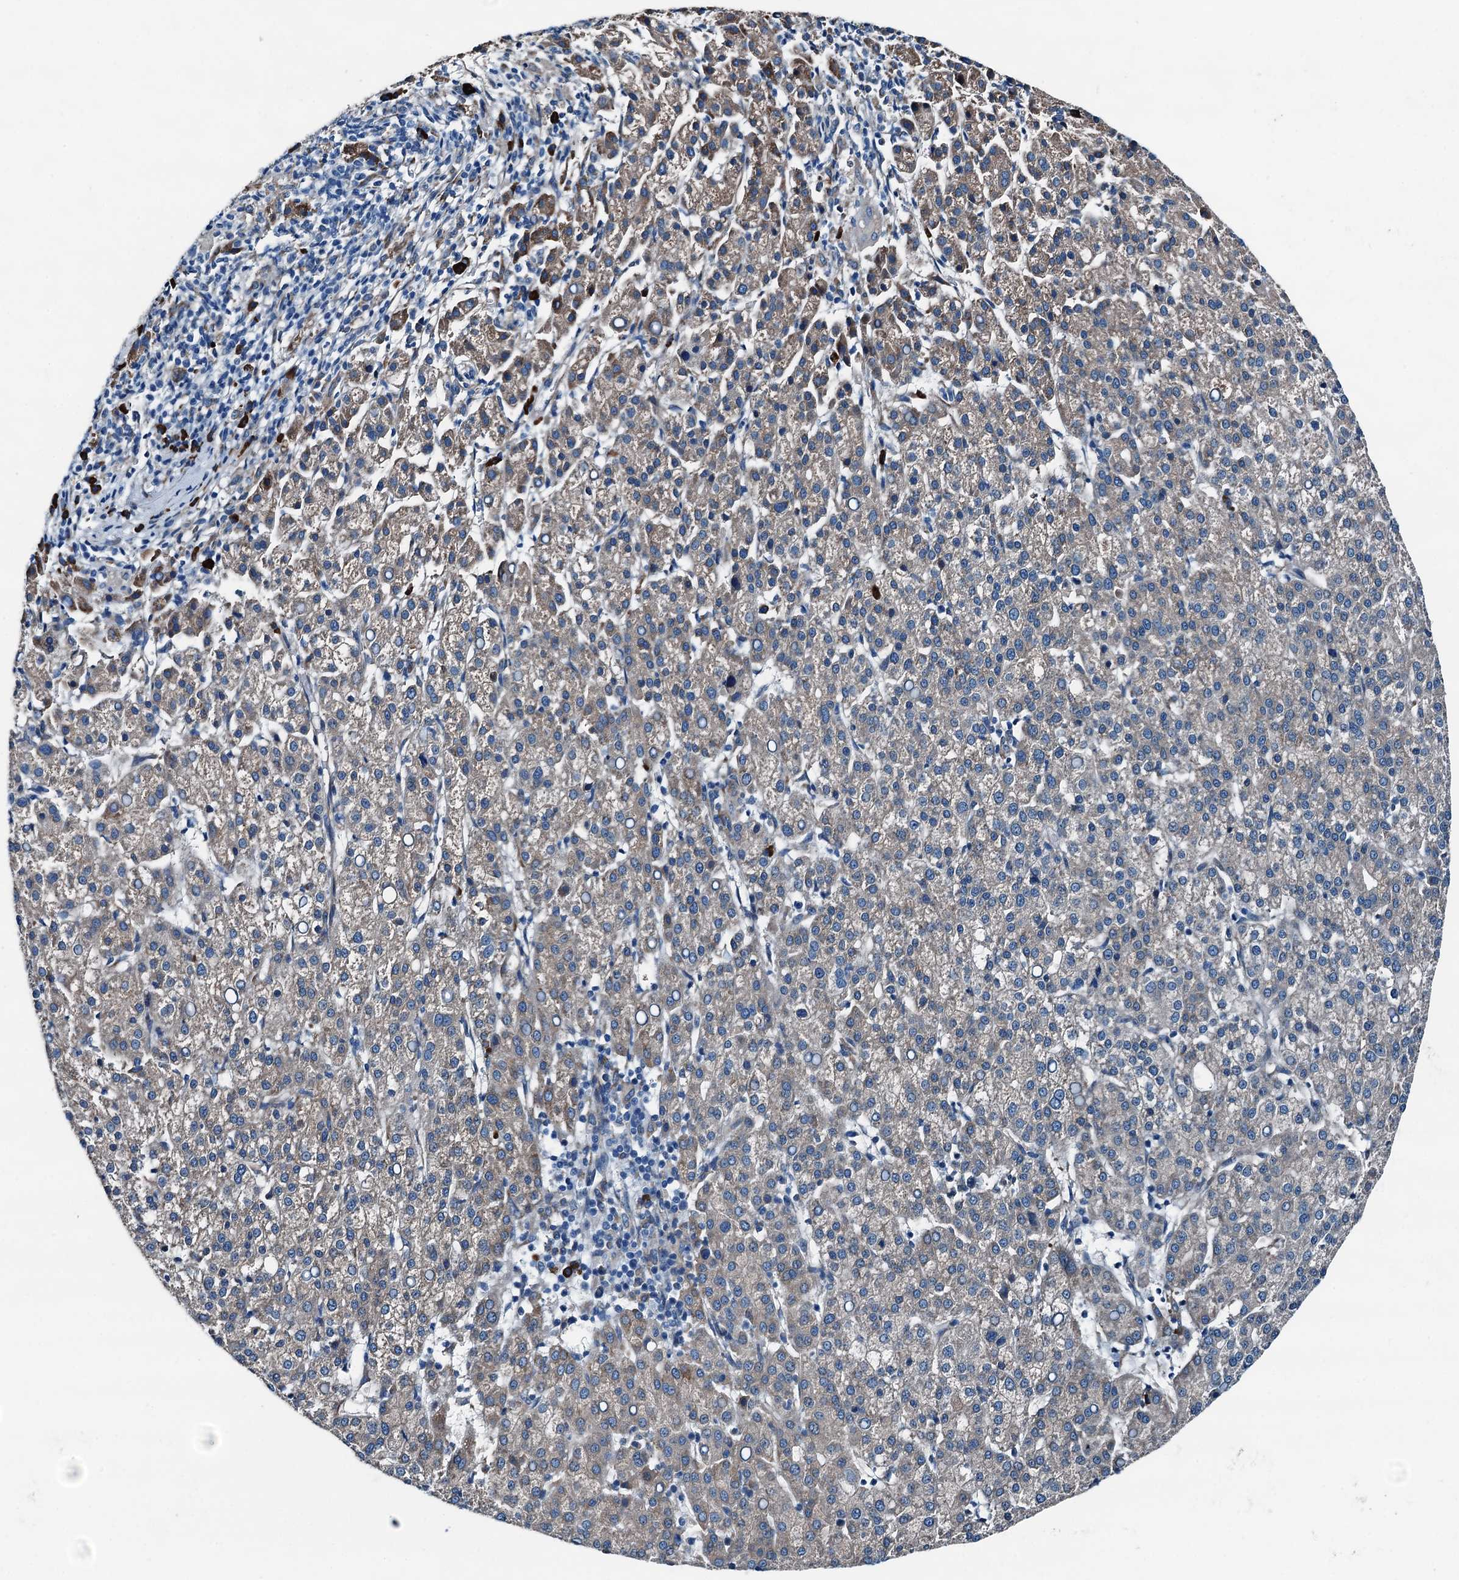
{"staining": {"intensity": "moderate", "quantity": "25%-75%", "location": "cytoplasmic/membranous"}, "tissue": "liver cancer", "cell_type": "Tumor cells", "image_type": "cancer", "snomed": [{"axis": "morphology", "description": "Carcinoma, Hepatocellular, NOS"}, {"axis": "topography", "description": "Liver"}], "caption": "Tumor cells display medium levels of moderate cytoplasmic/membranous staining in approximately 25%-75% of cells in human liver cancer.", "gene": "TAMALIN", "patient": {"sex": "female", "age": 58}}